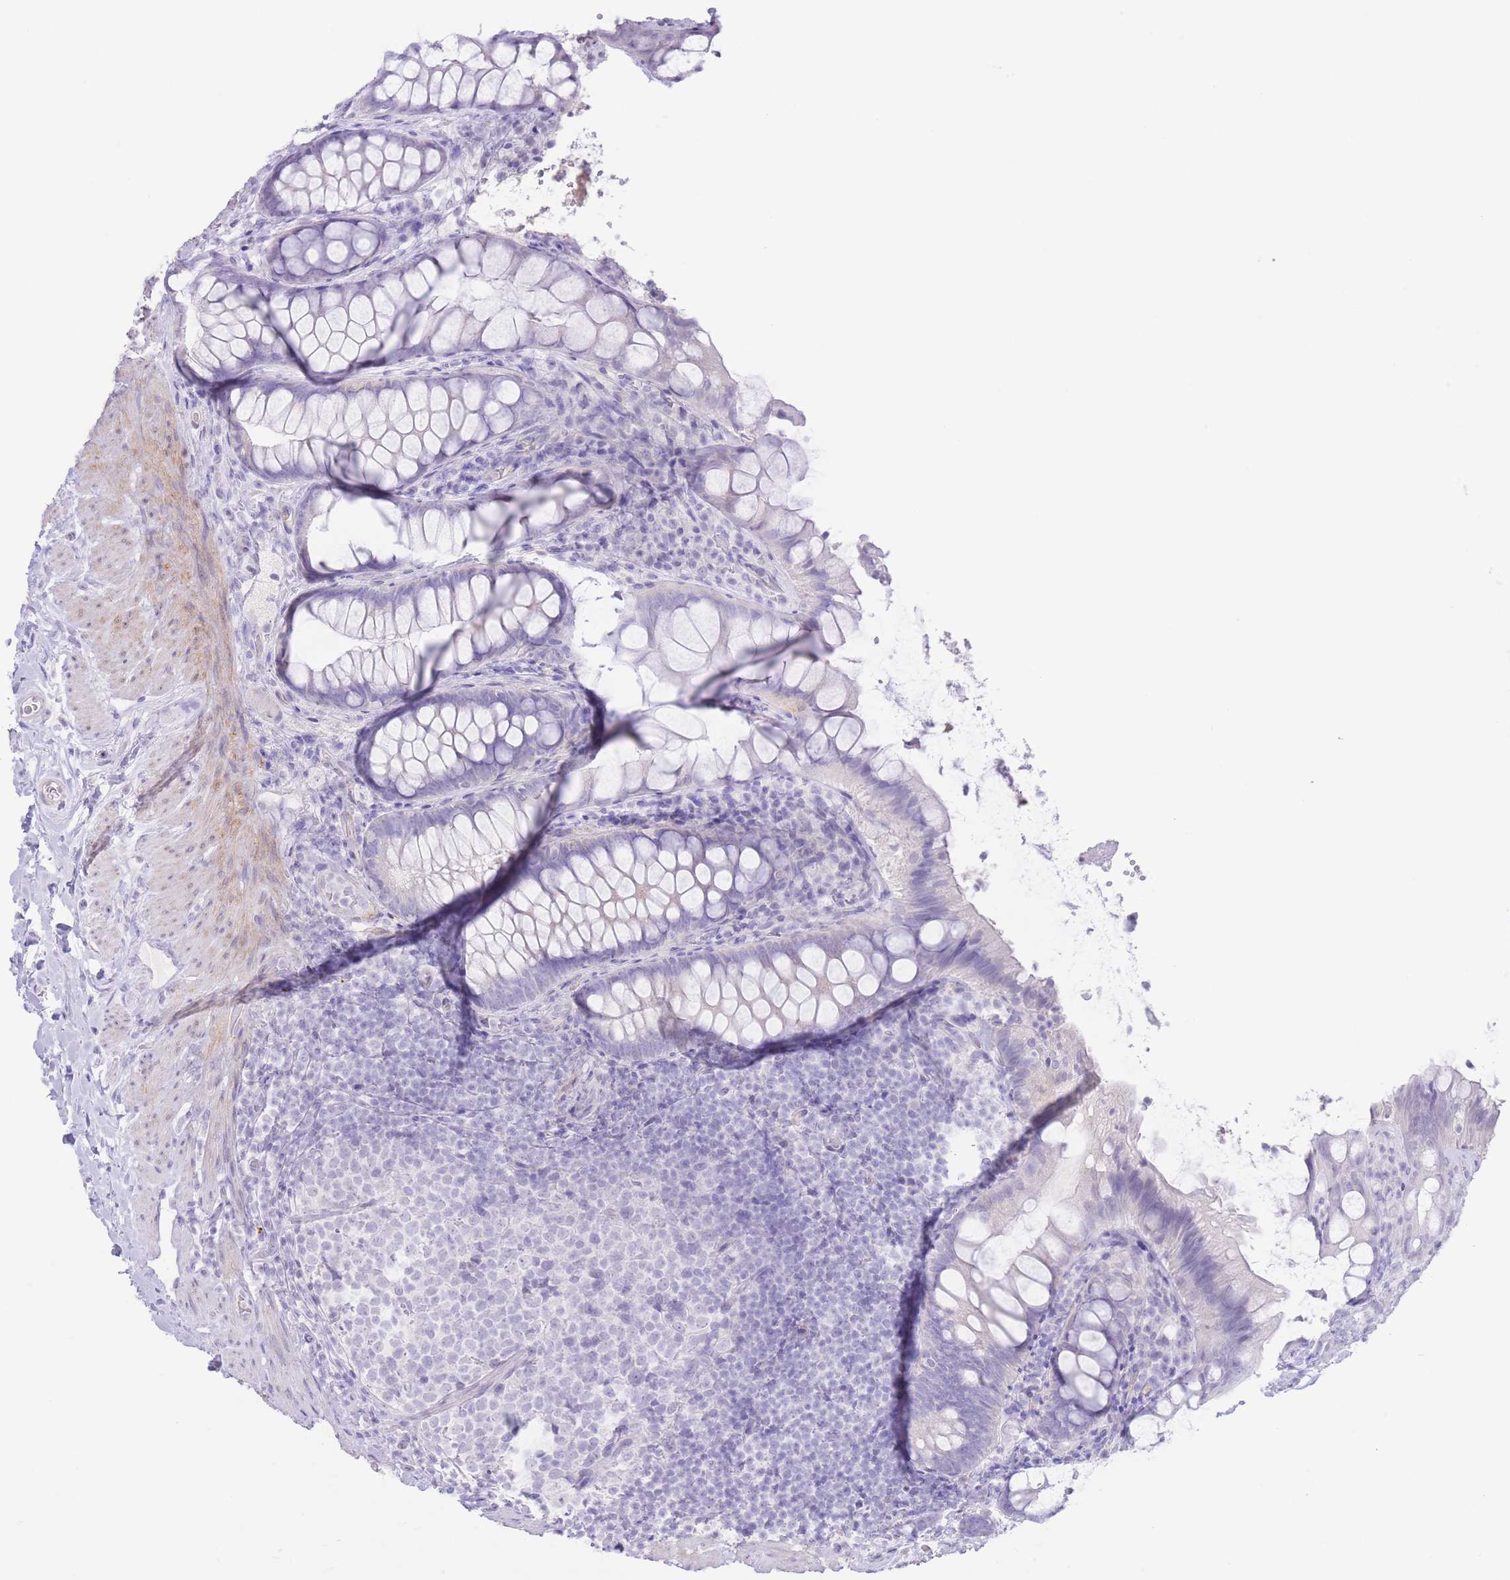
{"staining": {"intensity": "negative", "quantity": "none", "location": "none"}, "tissue": "rectum", "cell_type": "Glandular cells", "image_type": "normal", "snomed": [{"axis": "morphology", "description": "Normal tissue, NOS"}, {"axis": "topography", "description": "Rectum"}, {"axis": "topography", "description": "Peripheral nerve tissue"}], "caption": "IHC photomicrograph of unremarkable rectum stained for a protein (brown), which shows no staining in glandular cells. (DAB IHC, high magnification).", "gene": "PKLR", "patient": {"sex": "female", "age": 69}}